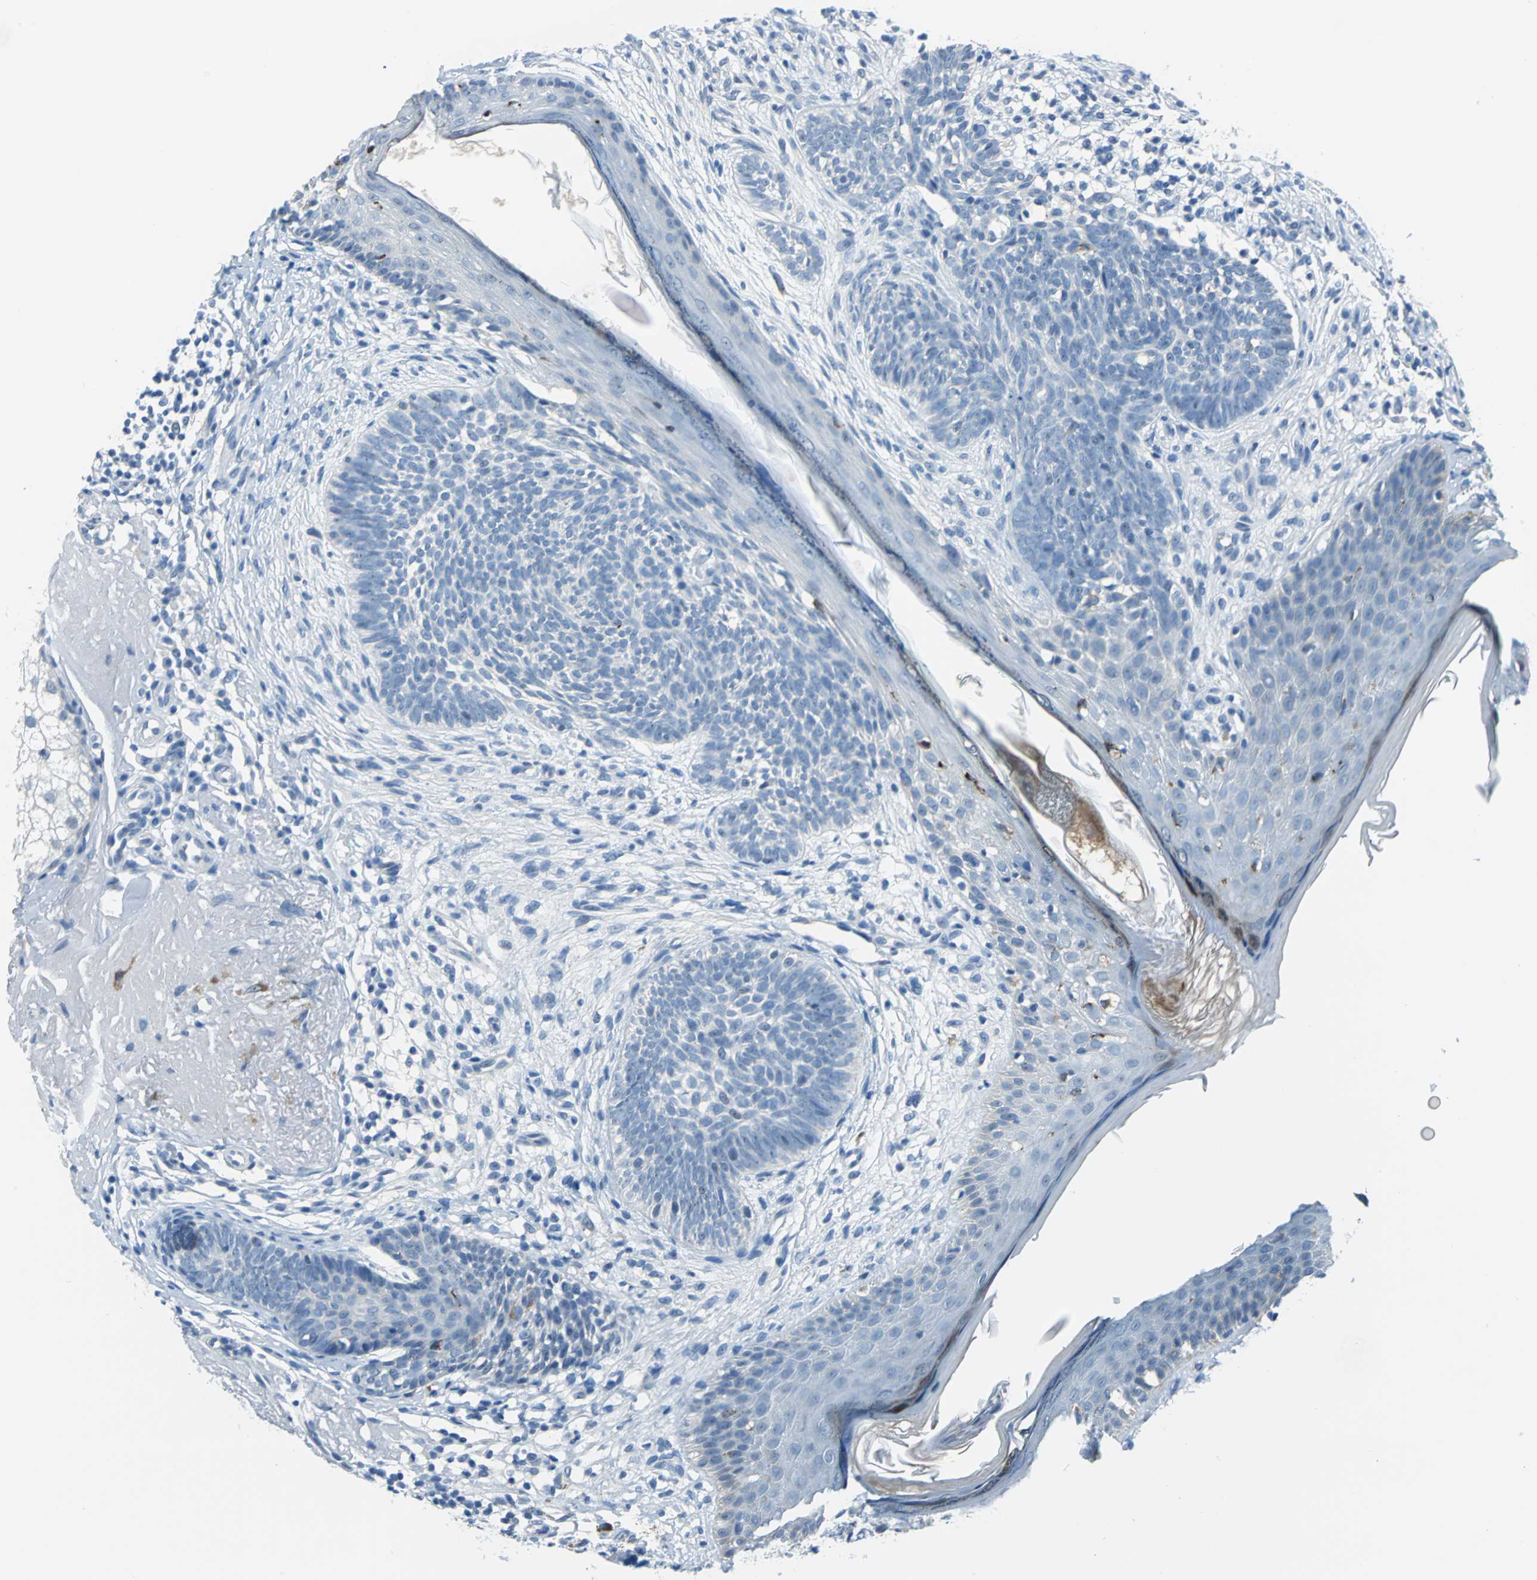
{"staining": {"intensity": "negative", "quantity": "none", "location": "none"}, "tissue": "skin cancer", "cell_type": "Tumor cells", "image_type": "cancer", "snomed": [{"axis": "morphology", "description": "Basal cell carcinoma"}, {"axis": "topography", "description": "Skin"}], "caption": "Skin cancer (basal cell carcinoma) was stained to show a protein in brown. There is no significant staining in tumor cells. (Immunohistochemistry, brightfield microscopy, high magnification).", "gene": "MUC4", "patient": {"sex": "male", "age": 74}}